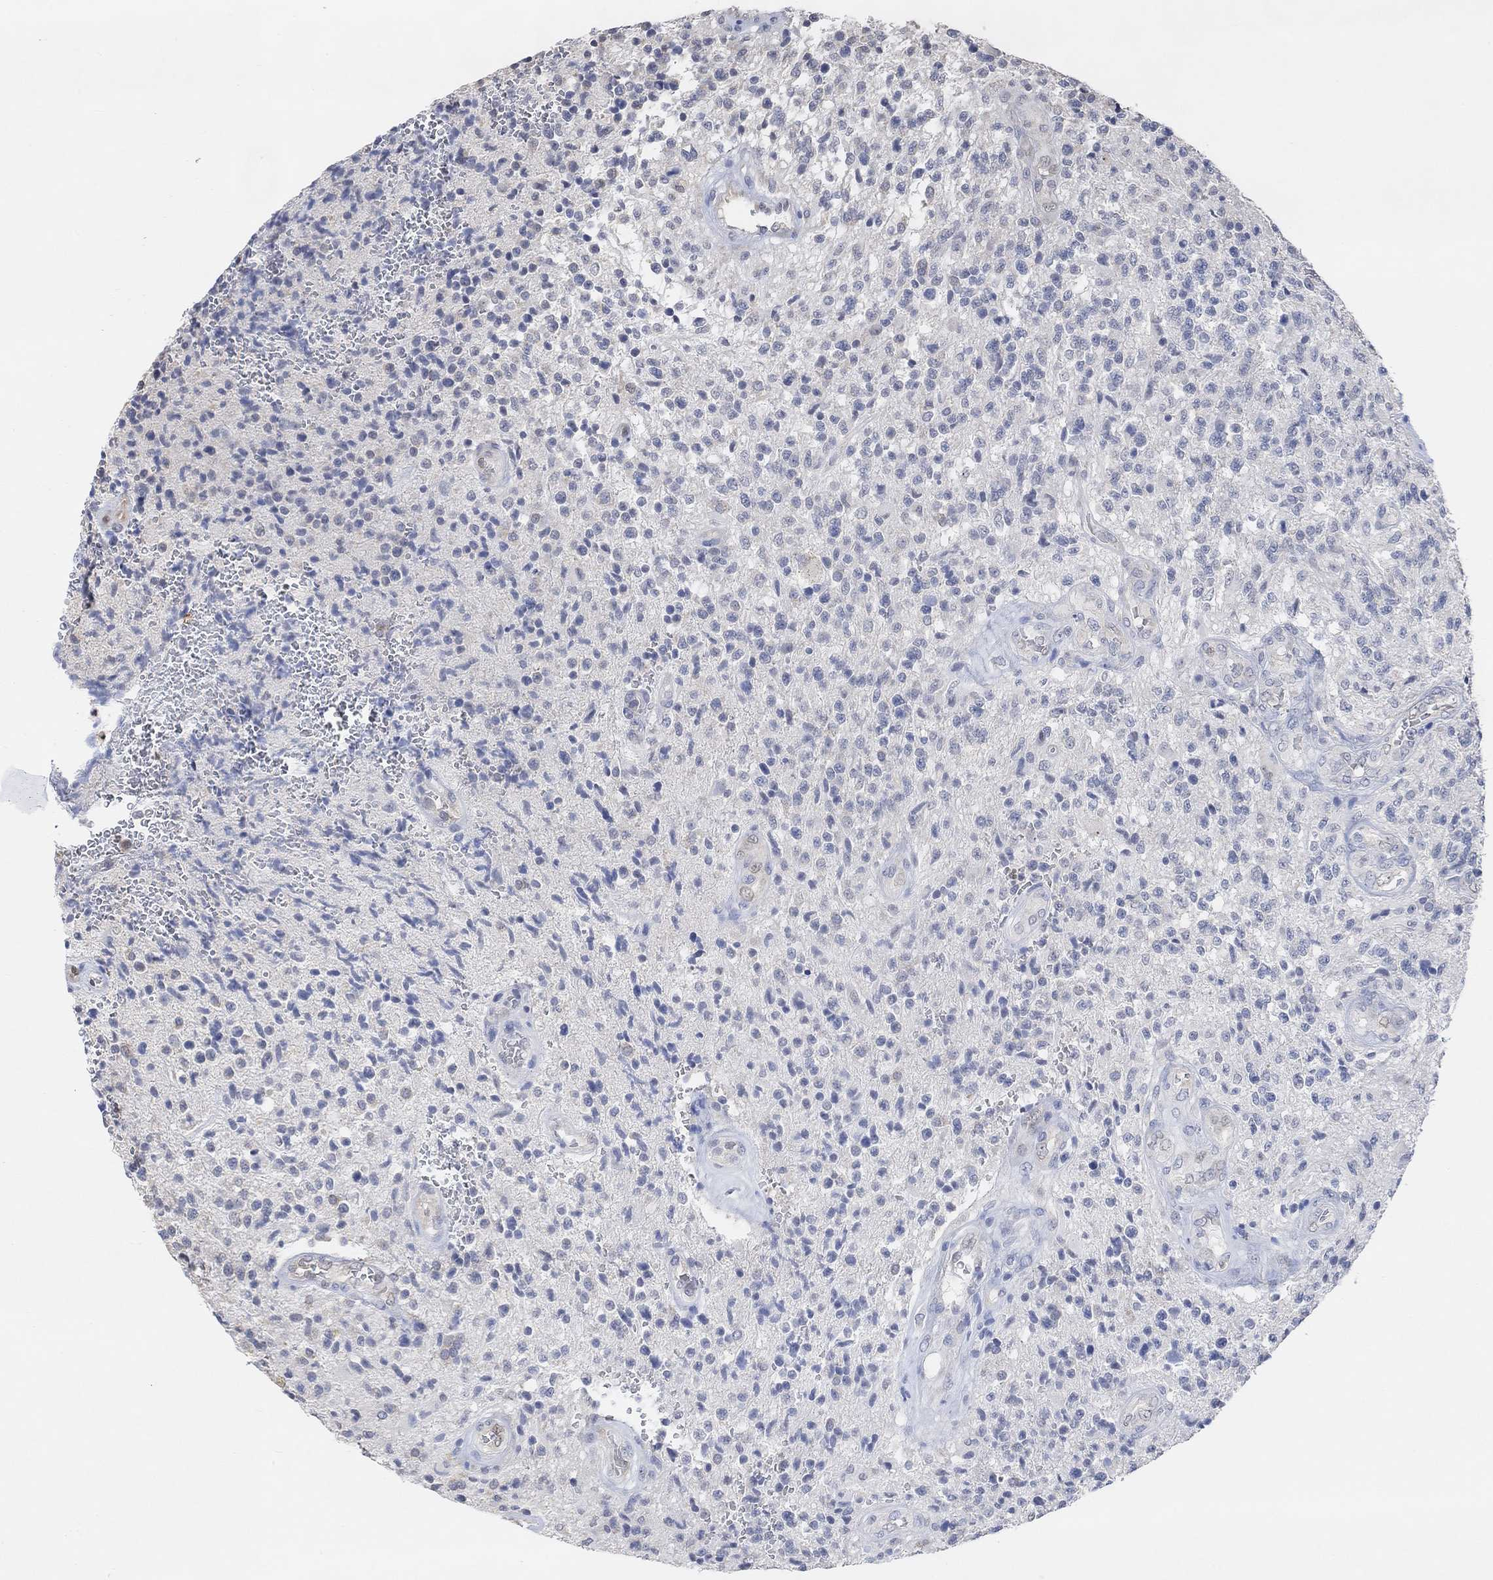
{"staining": {"intensity": "negative", "quantity": "none", "location": "none"}, "tissue": "glioma", "cell_type": "Tumor cells", "image_type": "cancer", "snomed": [{"axis": "morphology", "description": "Glioma, malignant, High grade"}, {"axis": "topography", "description": "Brain"}], "caption": "Immunohistochemistry photomicrograph of glioma stained for a protein (brown), which displays no staining in tumor cells.", "gene": "MUC1", "patient": {"sex": "male", "age": 56}}